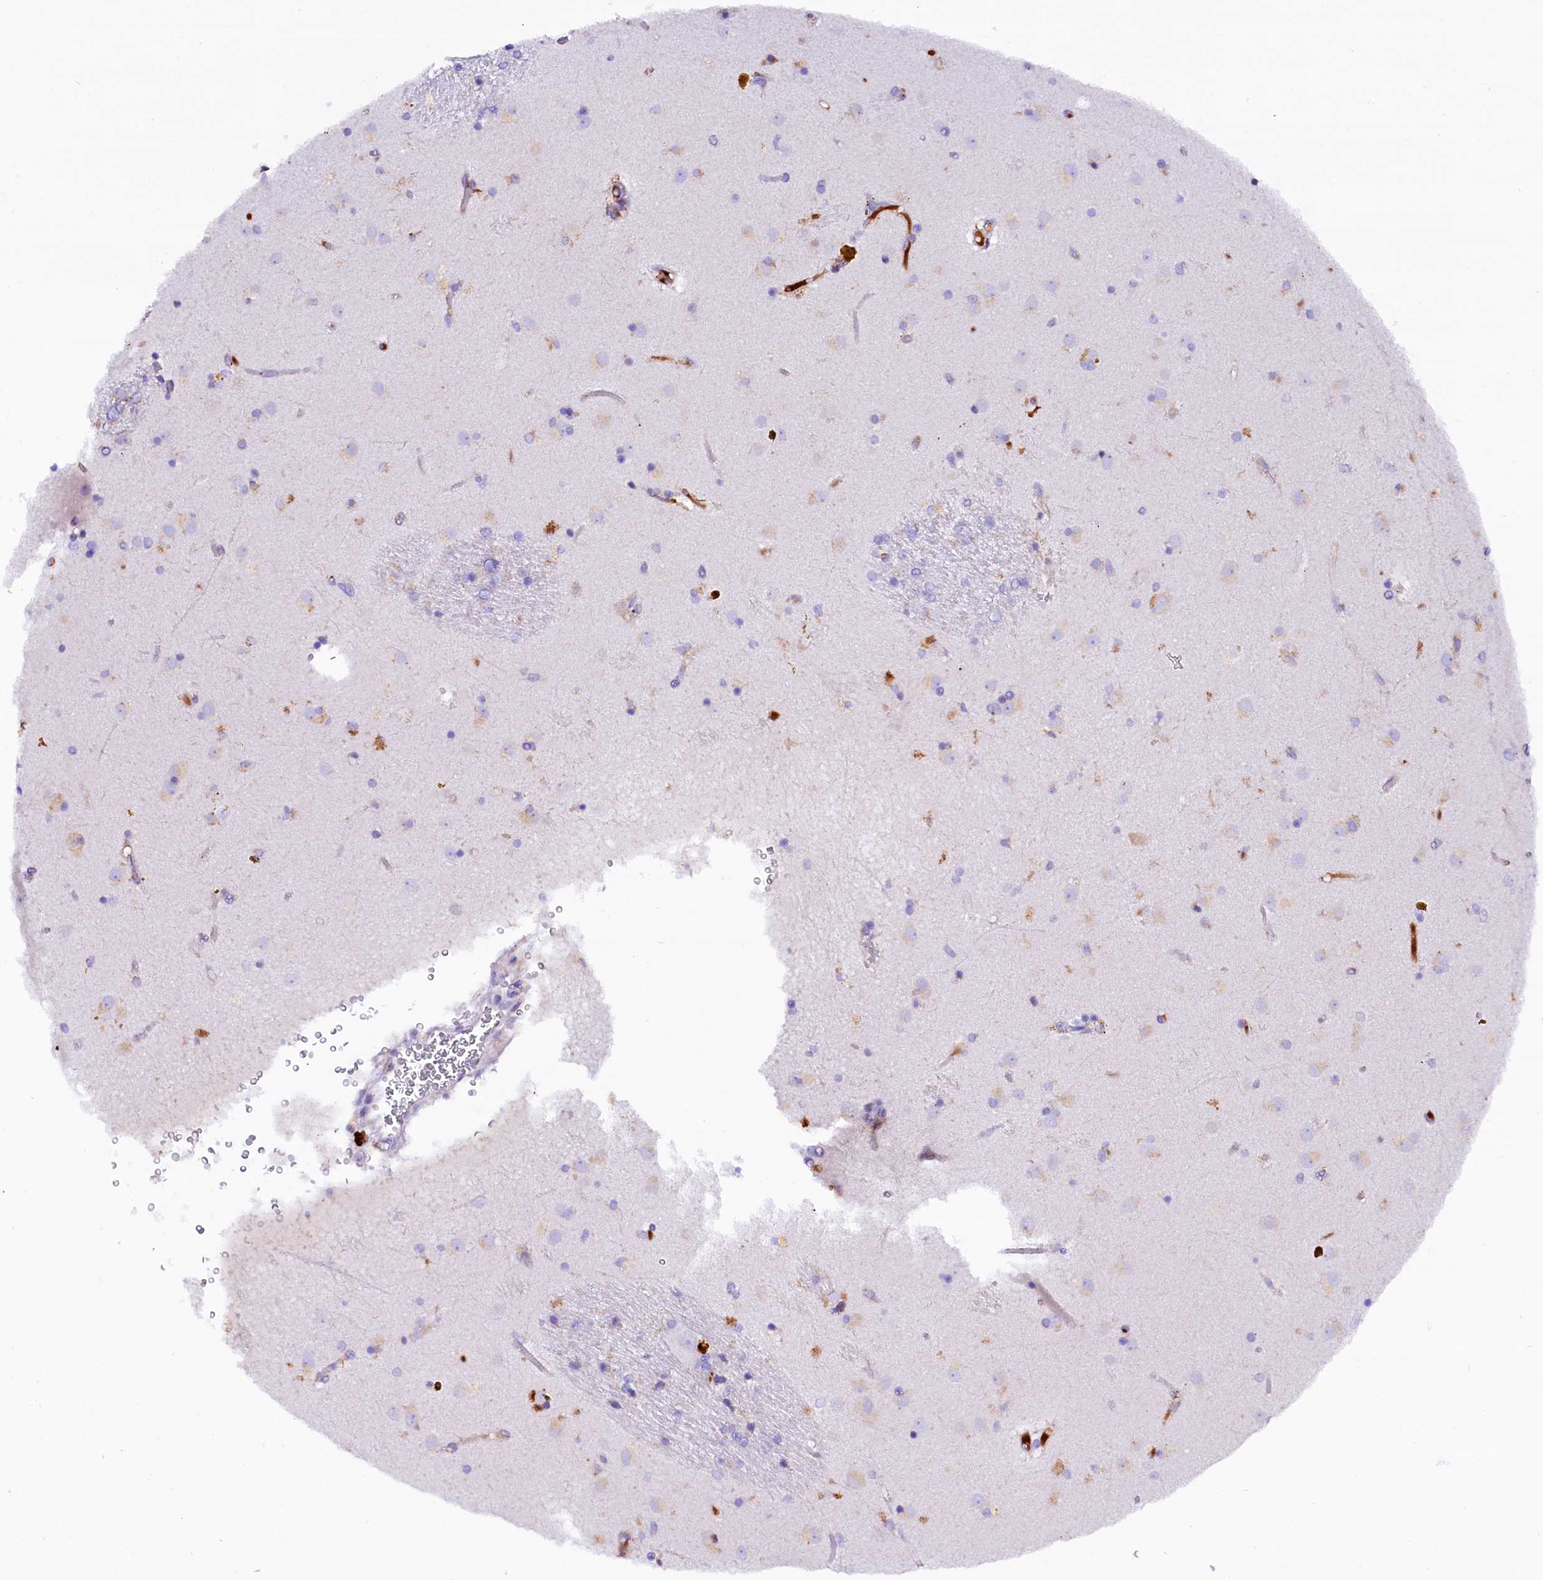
{"staining": {"intensity": "negative", "quantity": "none", "location": "none"}, "tissue": "caudate", "cell_type": "Glial cells", "image_type": "normal", "snomed": [{"axis": "morphology", "description": "Normal tissue, NOS"}, {"axis": "topography", "description": "Lateral ventricle wall"}], "caption": "High power microscopy micrograph of an immunohistochemistry (IHC) micrograph of normal caudate, revealing no significant positivity in glial cells. (IHC, brightfield microscopy, high magnification).", "gene": "CMTR2", "patient": {"sex": "male", "age": 70}}